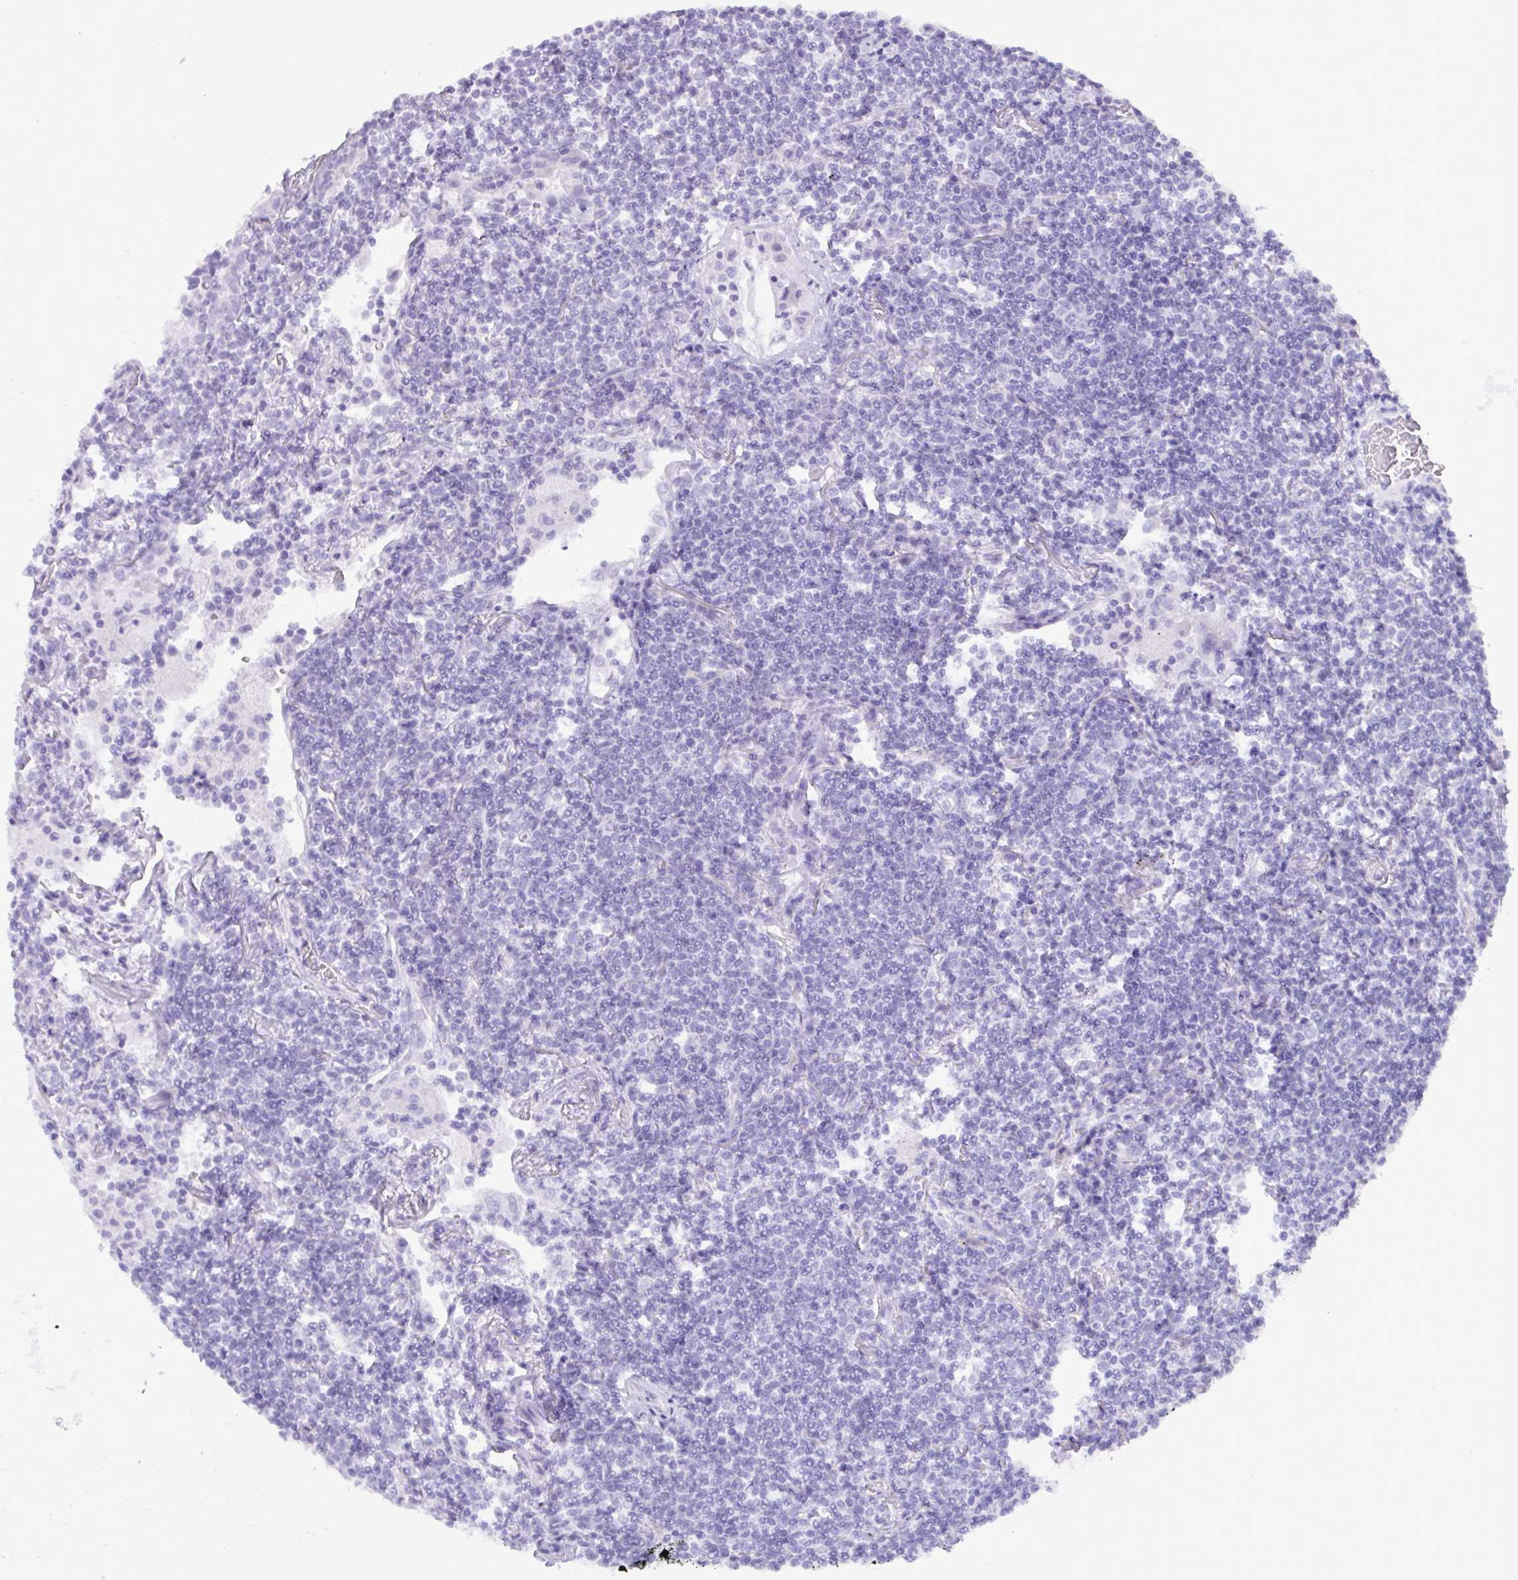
{"staining": {"intensity": "negative", "quantity": "none", "location": "none"}, "tissue": "lymphoma", "cell_type": "Tumor cells", "image_type": "cancer", "snomed": [{"axis": "morphology", "description": "Malignant lymphoma, non-Hodgkin's type, Low grade"}, {"axis": "topography", "description": "Lung"}], "caption": "Human low-grade malignant lymphoma, non-Hodgkin's type stained for a protein using immunohistochemistry displays no positivity in tumor cells.", "gene": "C4orf33", "patient": {"sex": "female", "age": 71}}